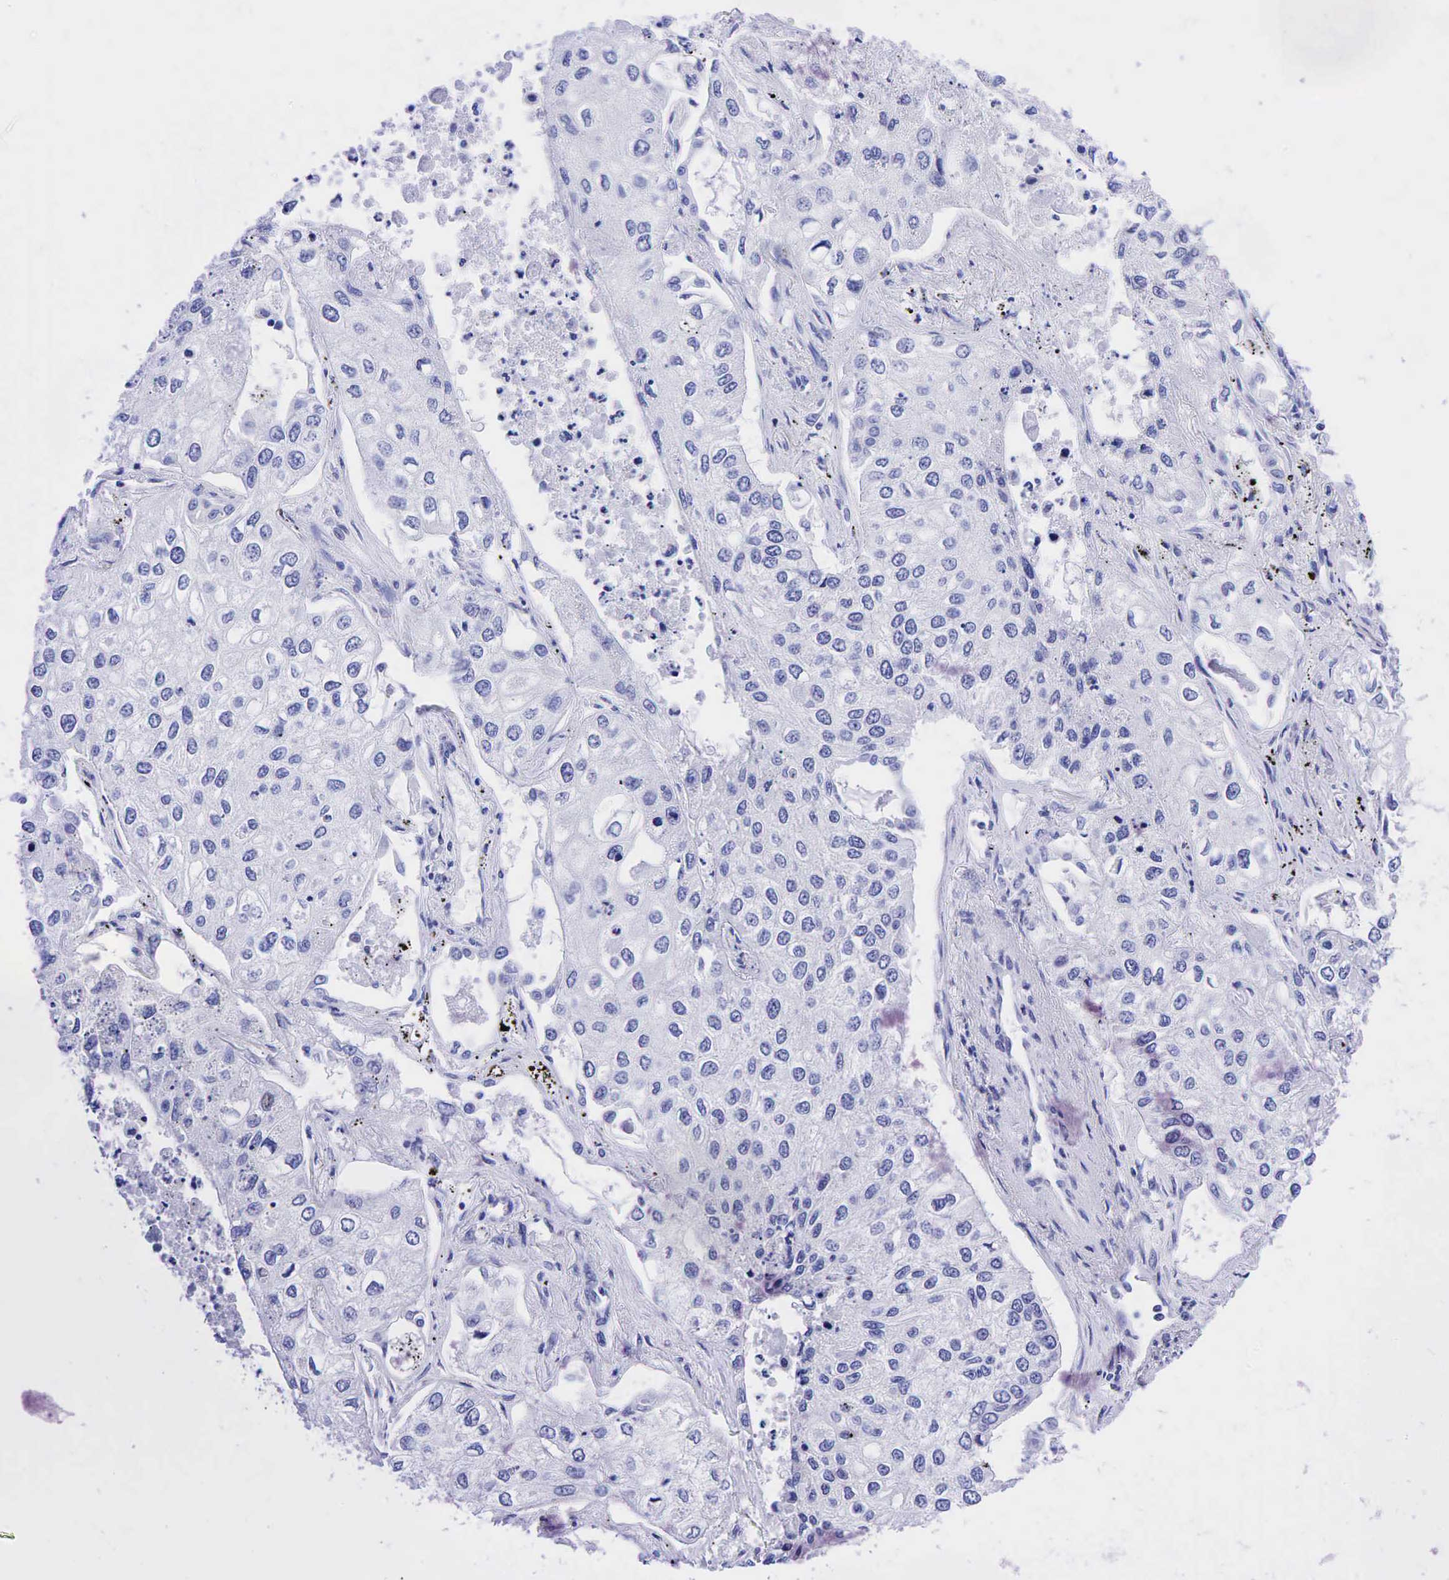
{"staining": {"intensity": "weak", "quantity": "<25%", "location": "nuclear"}, "tissue": "lung cancer", "cell_type": "Tumor cells", "image_type": "cancer", "snomed": [{"axis": "morphology", "description": "Squamous cell carcinoma, NOS"}, {"axis": "topography", "description": "Lung"}], "caption": "Micrograph shows no significant protein expression in tumor cells of squamous cell carcinoma (lung).", "gene": "ESR1", "patient": {"sex": "male", "age": 75}}